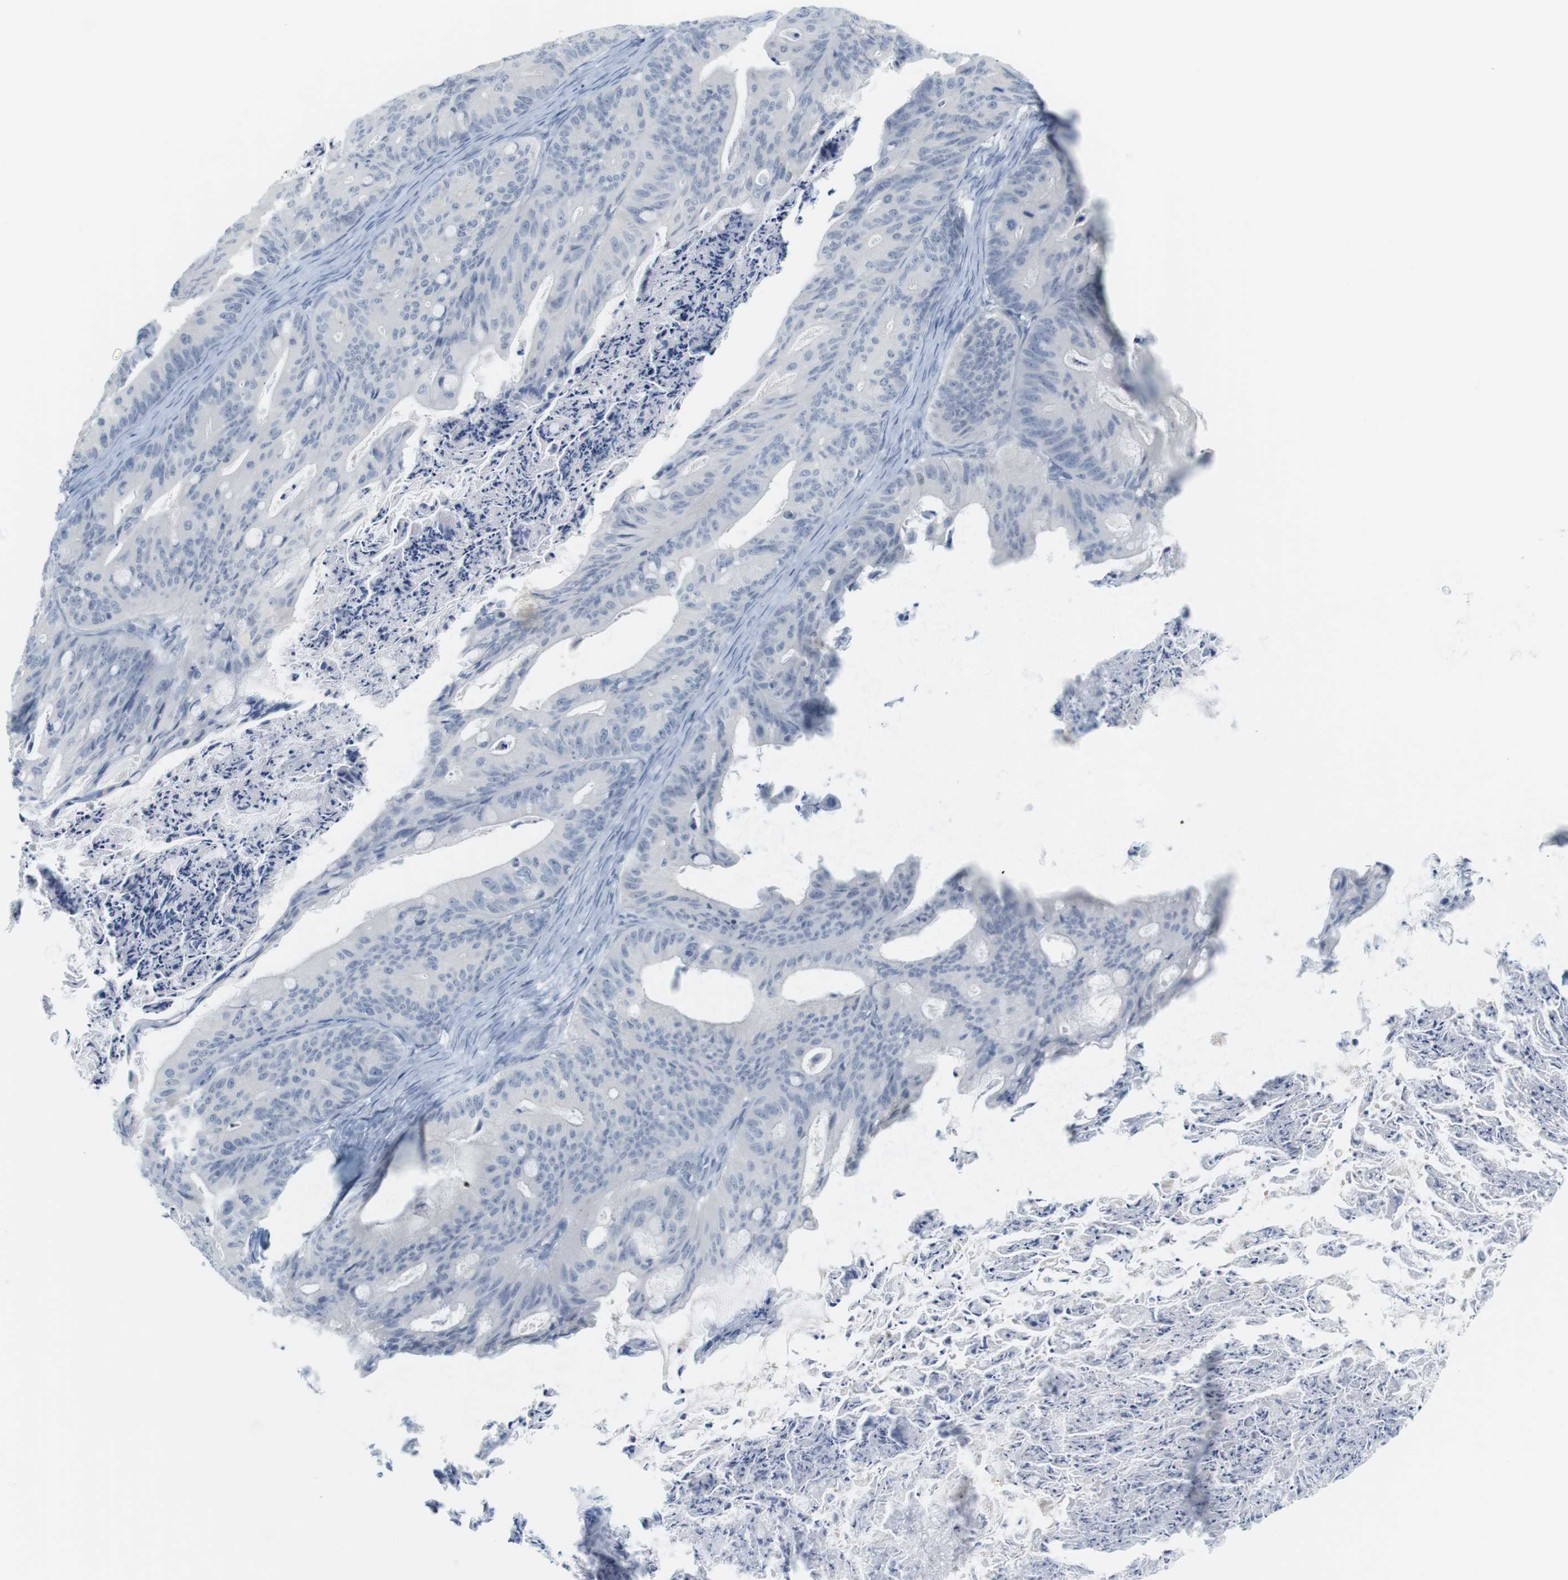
{"staining": {"intensity": "negative", "quantity": "none", "location": "none"}, "tissue": "ovarian cancer", "cell_type": "Tumor cells", "image_type": "cancer", "snomed": [{"axis": "morphology", "description": "Cystadenocarcinoma, mucinous, NOS"}, {"axis": "topography", "description": "Ovary"}], "caption": "High magnification brightfield microscopy of mucinous cystadenocarcinoma (ovarian) stained with DAB (3,3'-diaminobenzidine) (brown) and counterstained with hematoxylin (blue): tumor cells show no significant staining. (Immunohistochemistry (ihc), brightfield microscopy, high magnification).", "gene": "CREB3L2", "patient": {"sex": "female", "age": 37}}